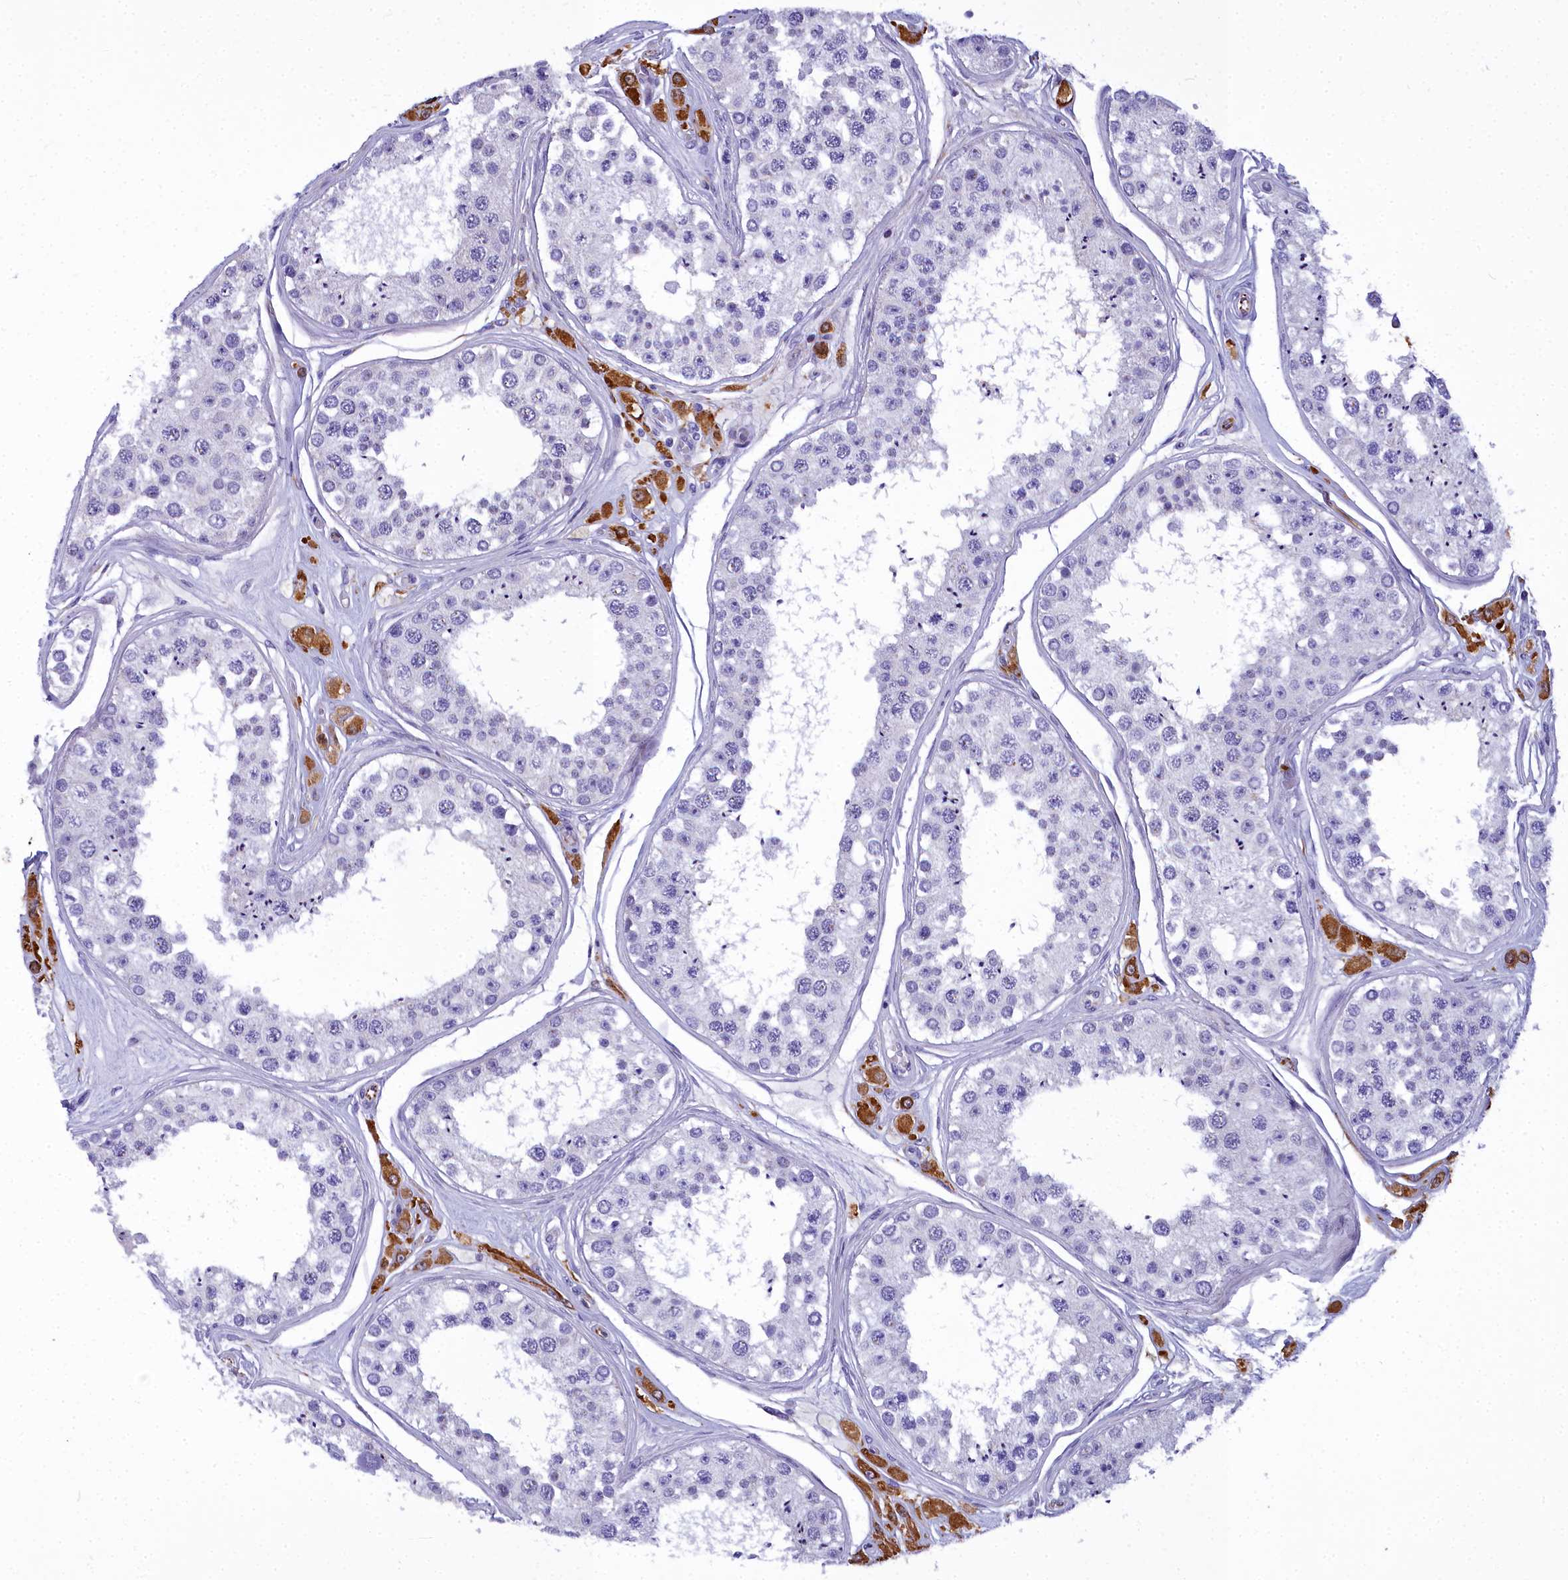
{"staining": {"intensity": "negative", "quantity": "none", "location": "none"}, "tissue": "testis", "cell_type": "Cells in seminiferous ducts", "image_type": "normal", "snomed": [{"axis": "morphology", "description": "Normal tissue, NOS"}, {"axis": "topography", "description": "Testis"}], "caption": "High power microscopy micrograph of an IHC image of normal testis, revealing no significant expression in cells in seminiferous ducts. (Stains: DAB (3,3'-diaminobenzidine) immunohistochemistry (IHC) with hematoxylin counter stain, Microscopy: brightfield microscopy at high magnification).", "gene": "TIMM22", "patient": {"sex": "male", "age": 25}}